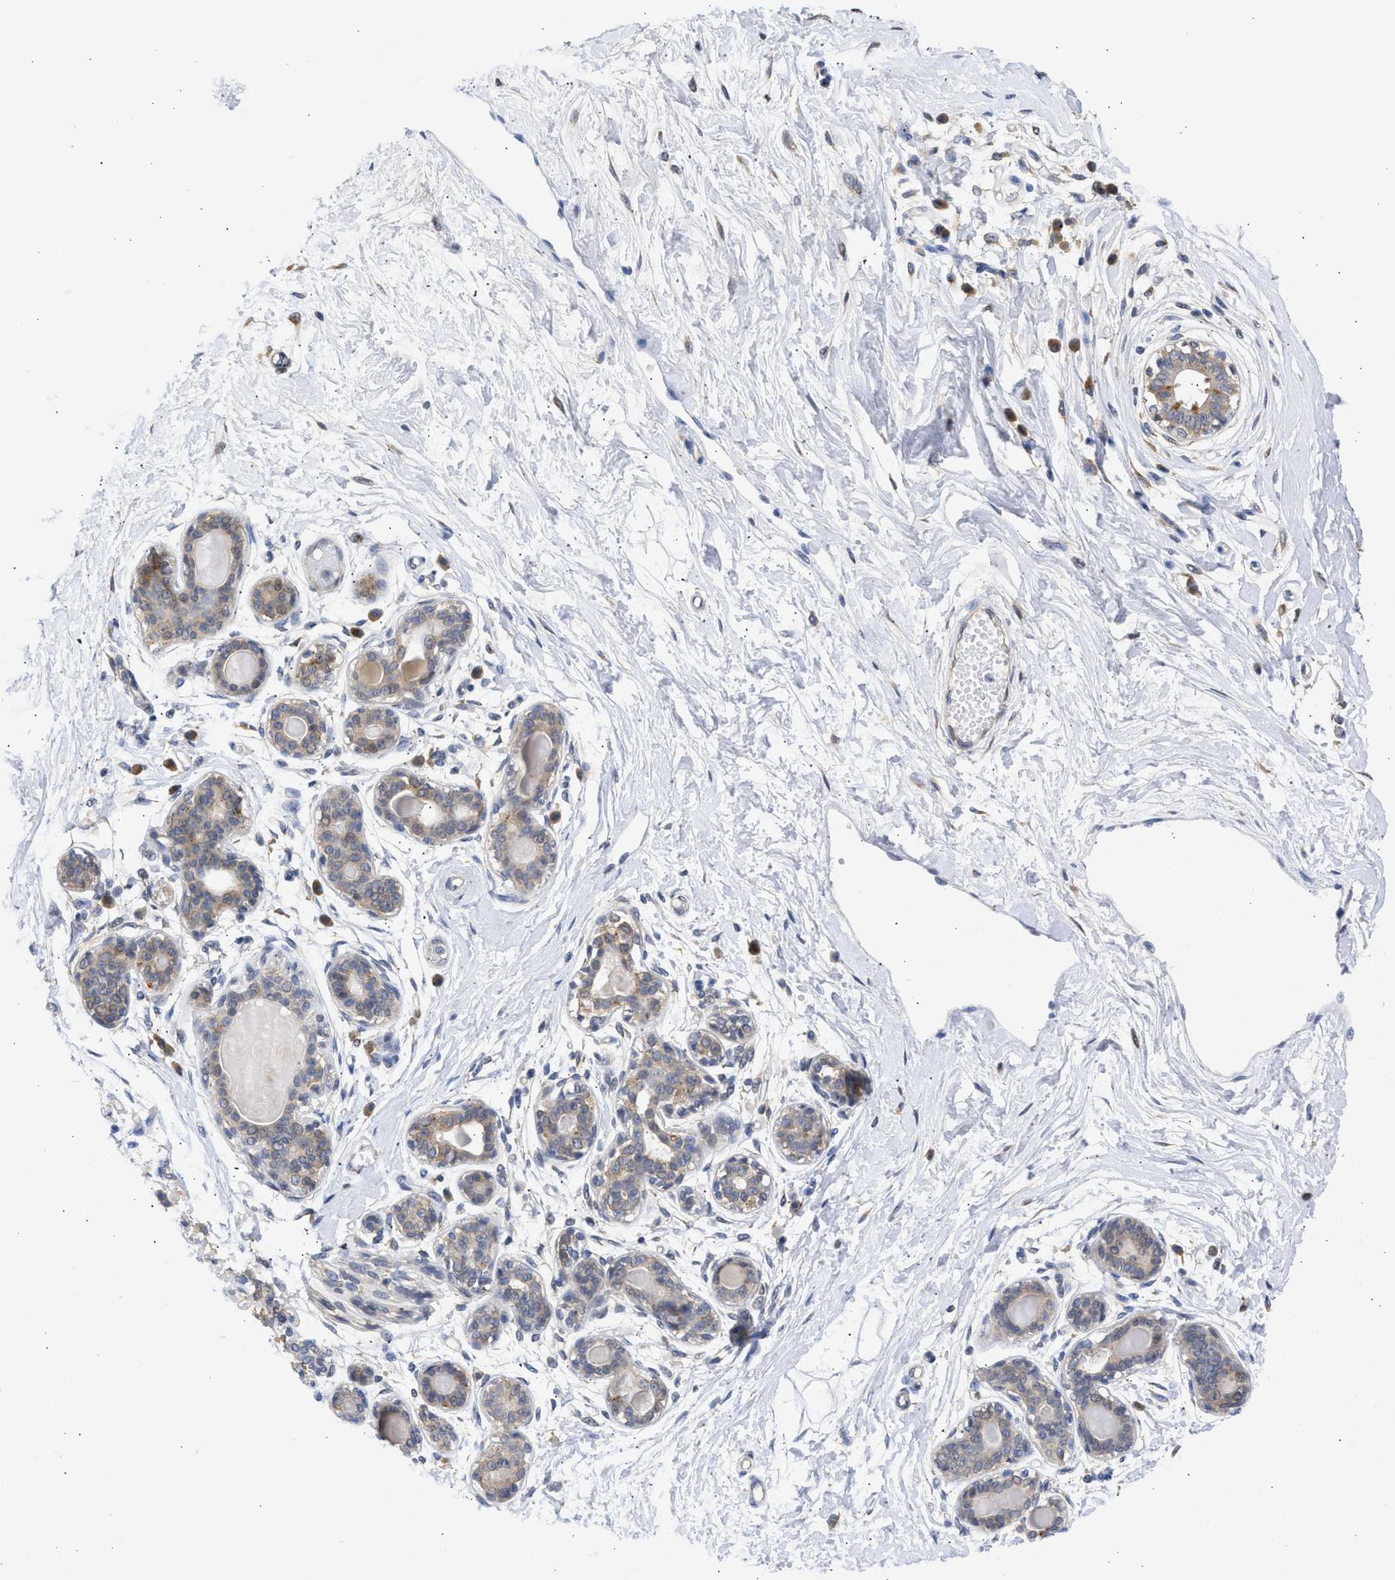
{"staining": {"intensity": "negative", "quantity": "none", "location": "none"}, "tissue": "breast", "cell_type": "Adipocytes", "image_type": "normal", "snomed": [{"axis": "morphology", "description": "Normal tissue, NOS"}, {"axis": "topography", "description": "Breast"}], "caption": "Adipocytes are negative for brown protein staining in unremarkable breast. (DAB immunohistochemistry, high magnification).", "gene": "TMED1", "patient": {"sex": "female", "age": 45}}